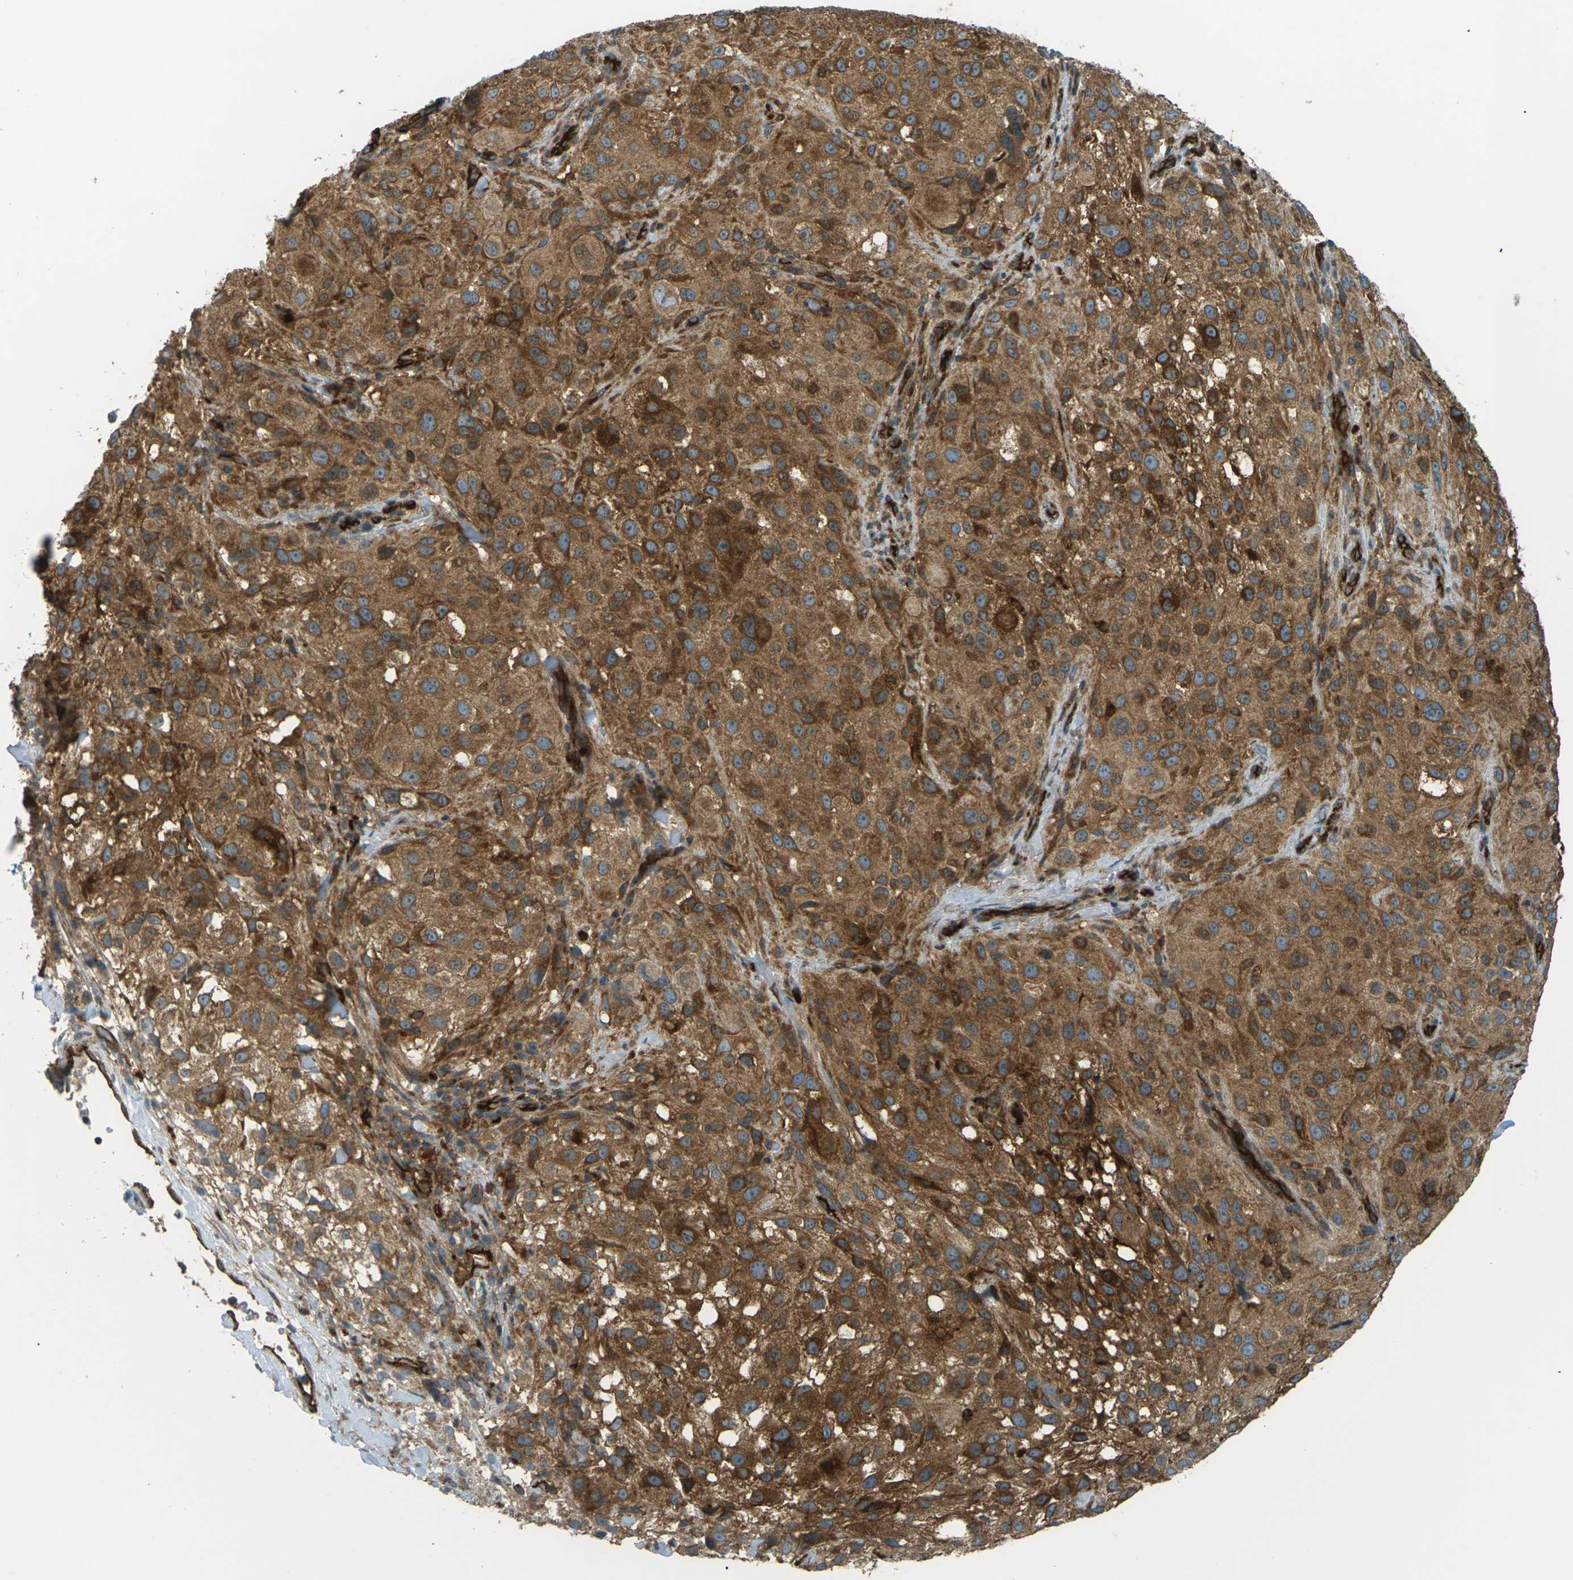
{"staining": {"intensity": "moderate", "quantity": ">75%", "location": "cytoplasmic/membranous"}, "tissue": "melanoma", "cell_type": "Tumor cells", "image_type": "cancer", "snomed": [{"axis": "morphology", "description": "Necrosis, NOS"}, {"axis": "morphology", "description": "Malignant melanoma, NOS"}, {"axis": "topography", "description": "Skin"}], "caption": "Moderate cytoplasmic/membranous protein positivity is present in approximately >75% of tumor cells in malignant melanoma.", "gene": "S1PR1", "patient": {"sex": "female", "age": 87}}